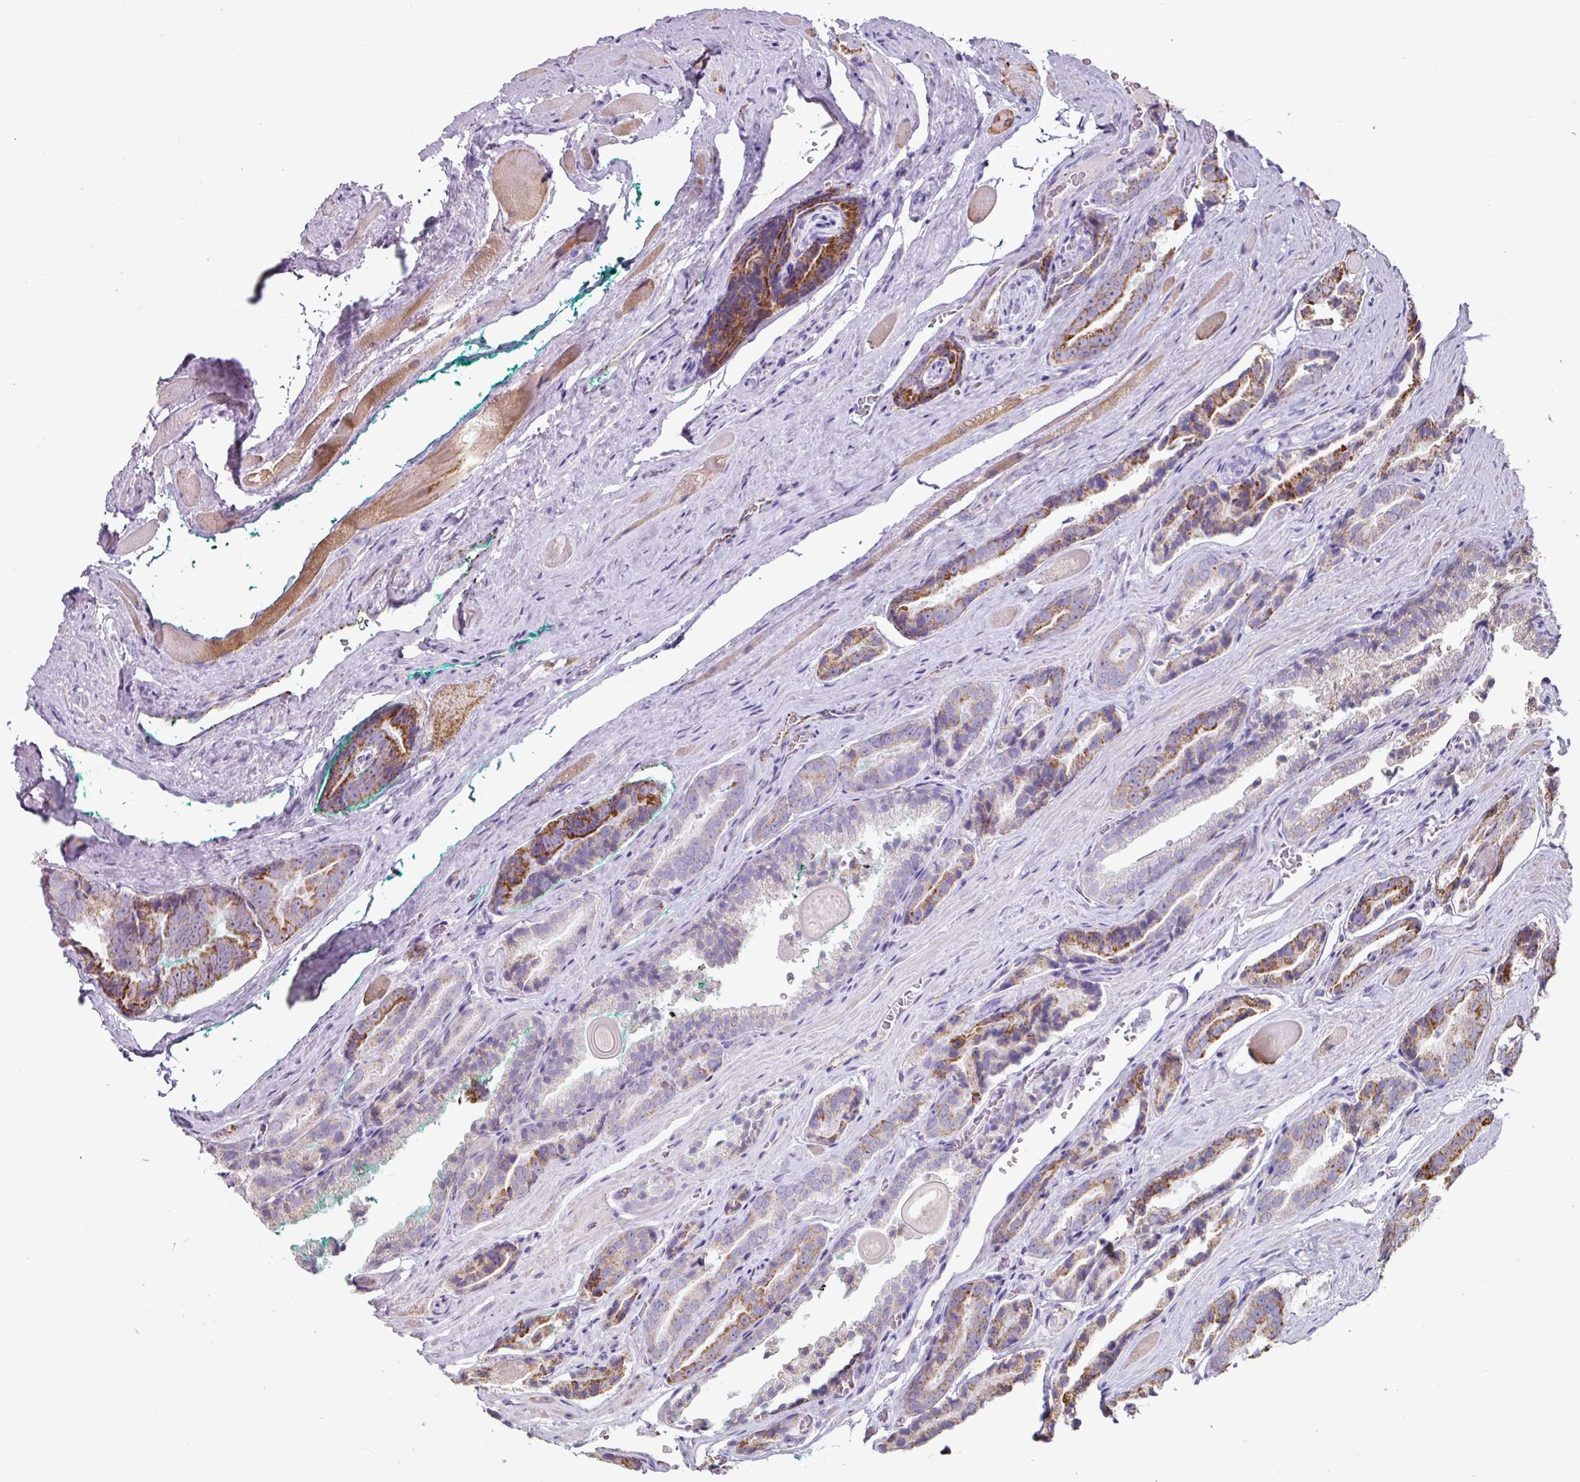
{"staining": {"intensity": "strong", "quantity": "<25%", "location": "cytoplasmic/membranous"}, "tissue": "prostate cancer", "cell_type": "Tumor cells", "image_type": "cancer", "snomed": [{"axis": "morphology", "description": "Adenocarcinoma, High grade"}, {"axis": "topography", "description": "Prostate"}], "caption": "This image exhibits immunohistochemistry staining of human prostate cancer, with medium strong cytoplasmic/membranous staining in about <25% of tumor cells.", "gene": "OR2D3", "patient": {"sex": "male", "age": 72}}